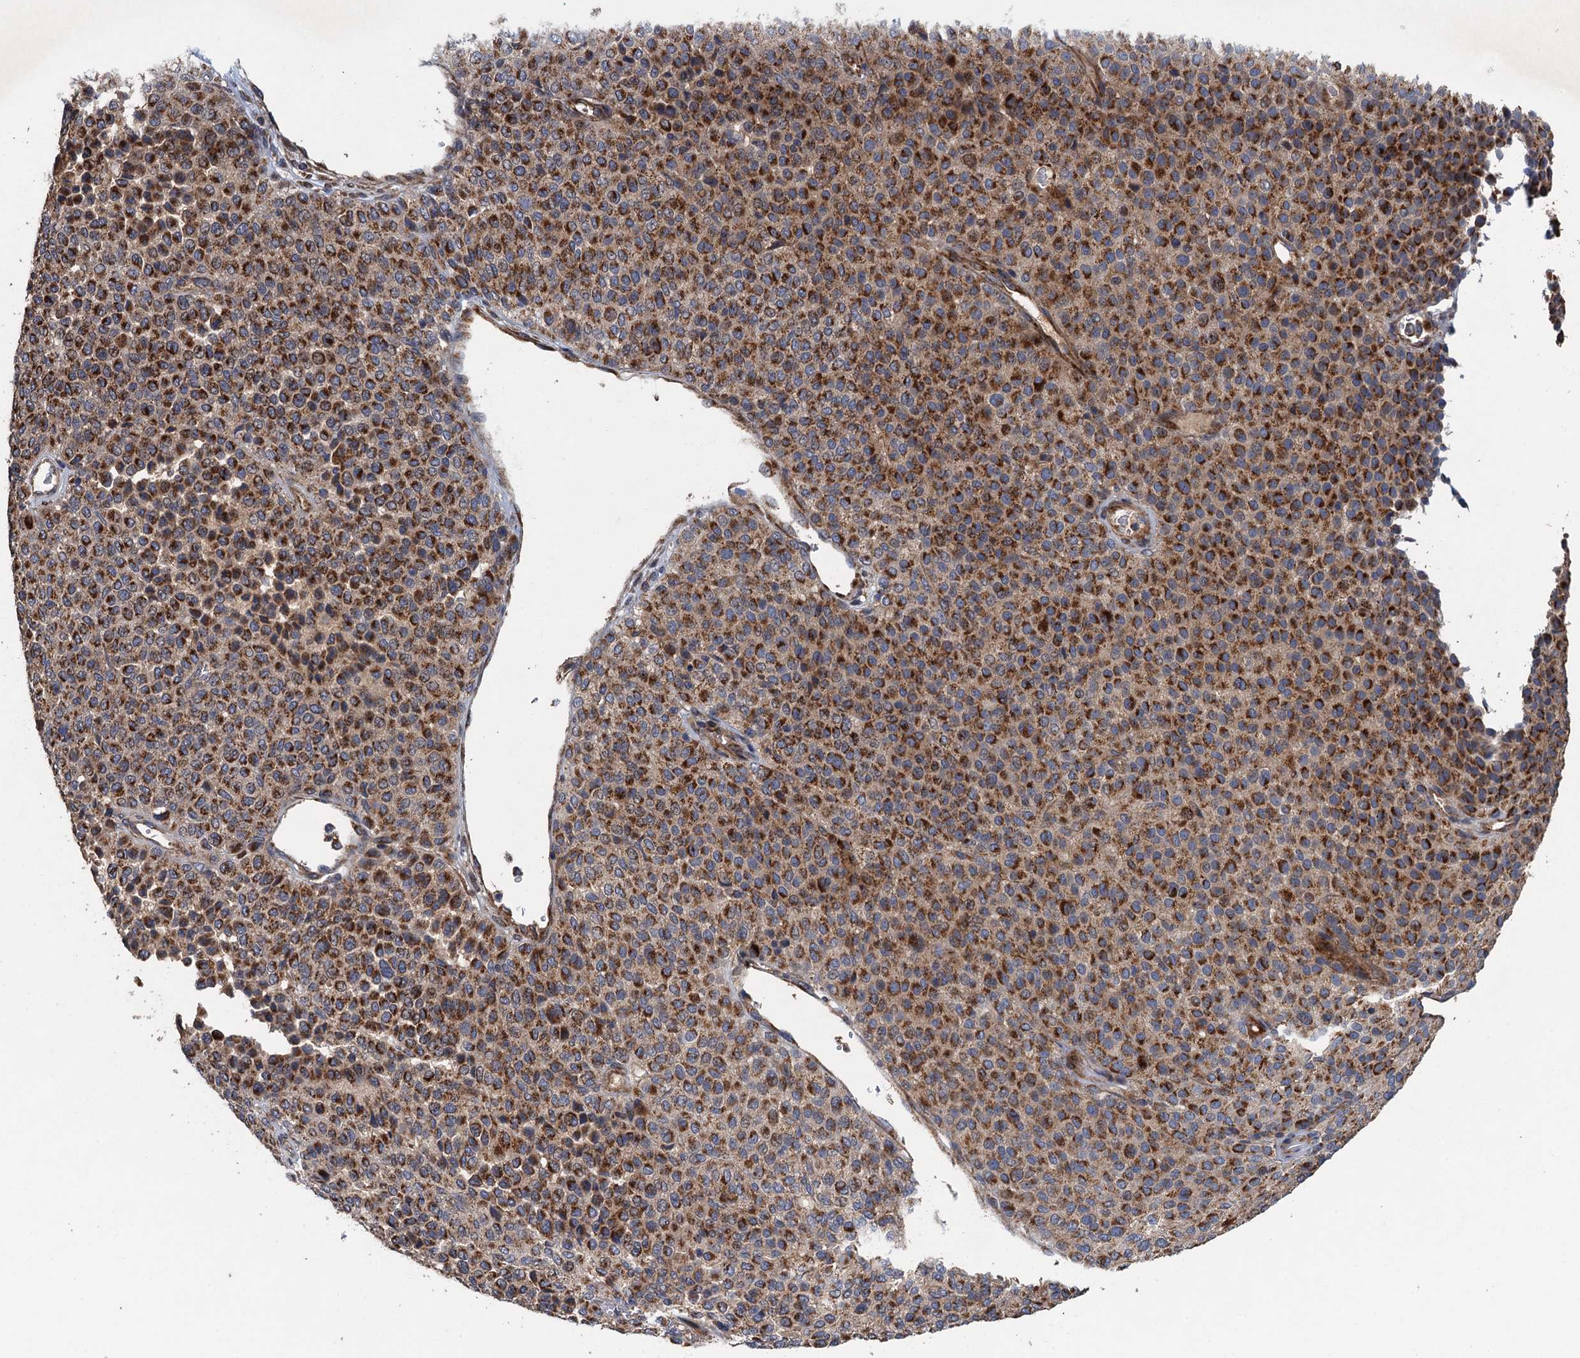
{"staining": {"intensity": "strong", "quantity": ">75%", "location": "cytoplasmic/membranous"}, "tissue": "melanoma", "cell_type": "Tumor cells", "image_type": "cancer", "snomed": [{"axis": "morphology", "description": "Malignant melanoma, Metastatic site"}, {"axis": "topography", "description": "Pancreas"}], "caption": "Melanoma stained for a protein exhibits strong cytoplasmic/membranous positivity in tumor cells.", "gene": "BCS1L", "patient": {"sex": "female", "age": 30}}